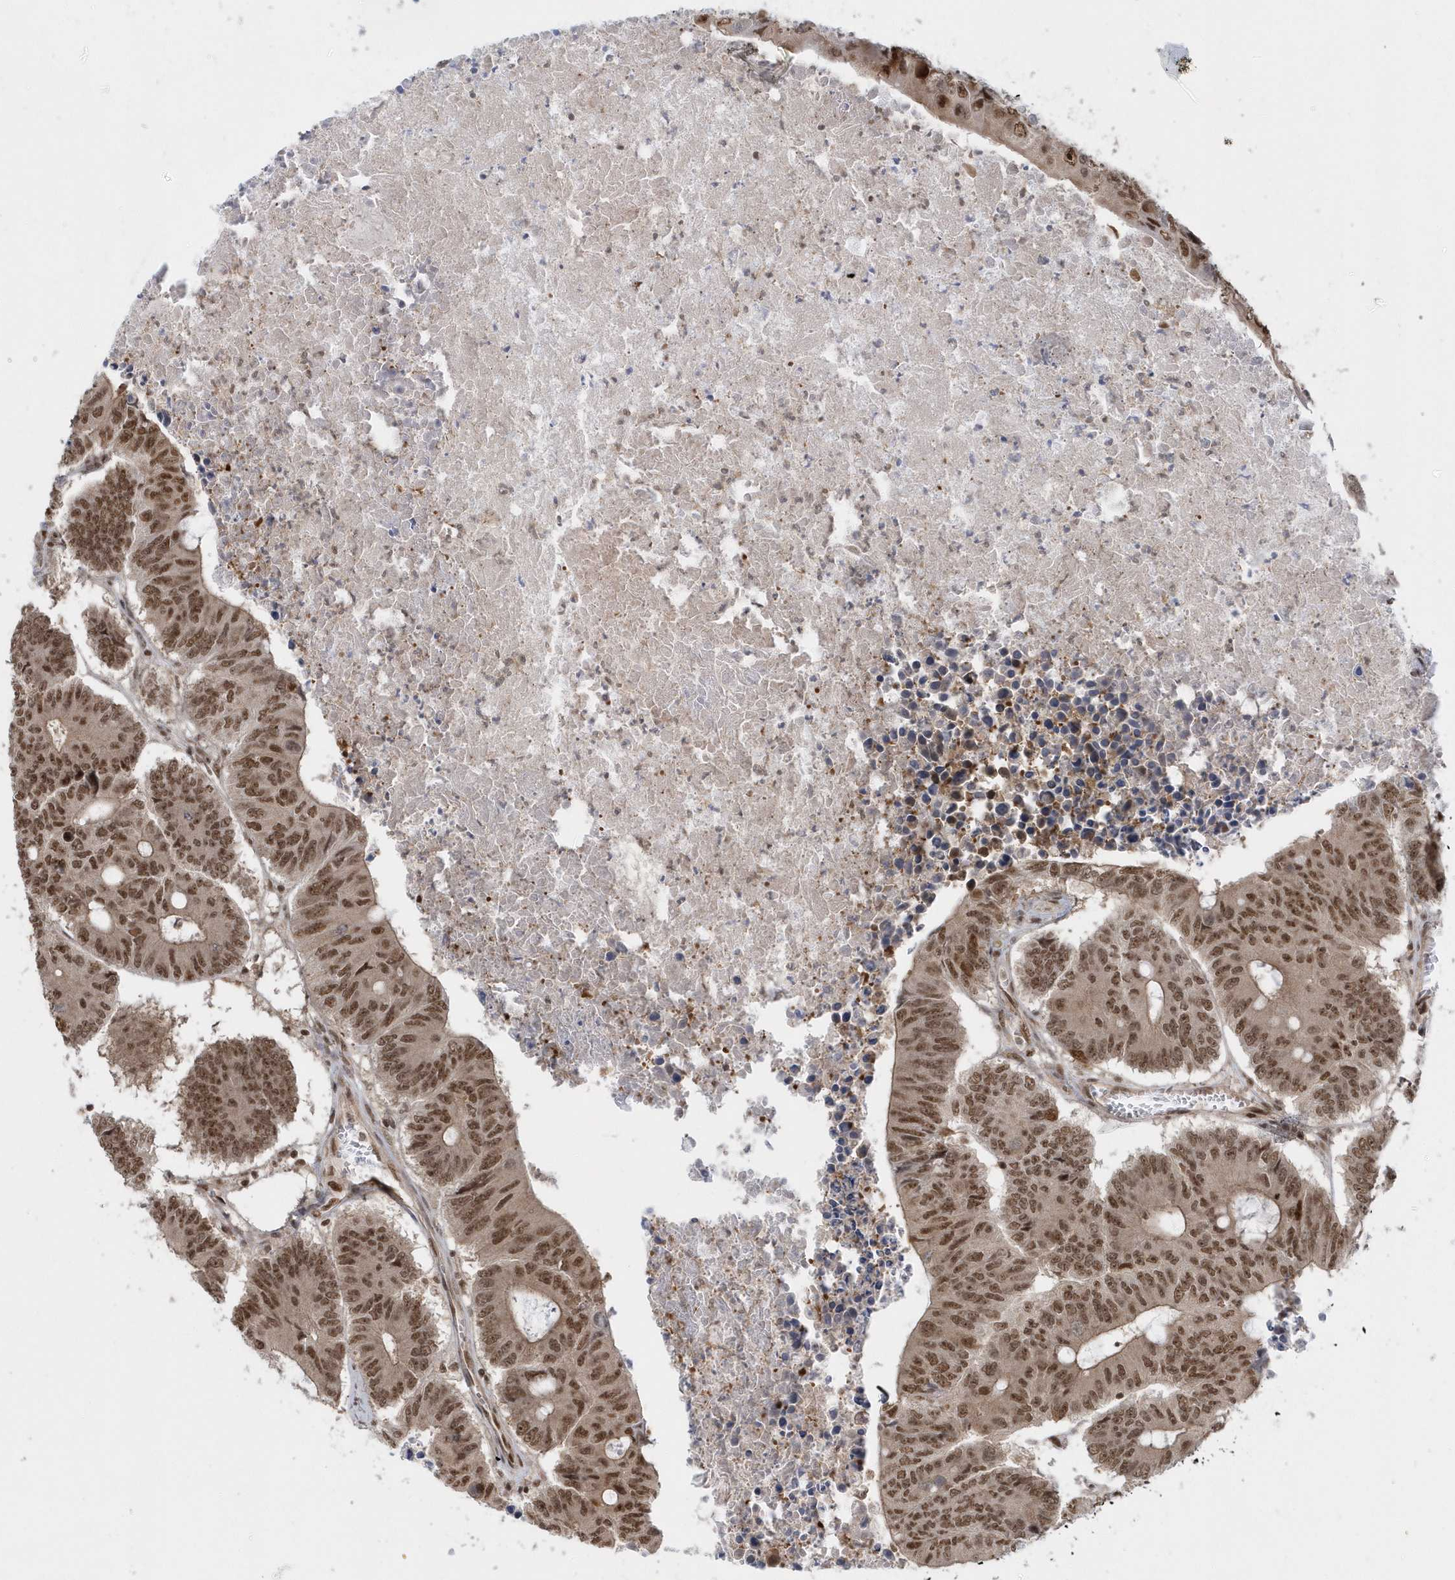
{"staining": {"intensity": "strong", "quantity": ">75%", "location": "nuclear"}, "tissue": "colorectal cancer", "cell_type": "Tumor cells", "image_type": "cancer", "snomed": [{"axis": "morphology", "description": "Adenocarcinoma, NOS"}, {"axis": "topography", "description": "Colon"}], "caption": "Adenocarcinoma (colorectal) stained with DAB immunohistochemistry (IHC) reveals high levels of strong nuclear staining in approximately >75% of tumor cells.", "gene": "SEPHS1", "patient": {"sex": "male", "age": 87}}